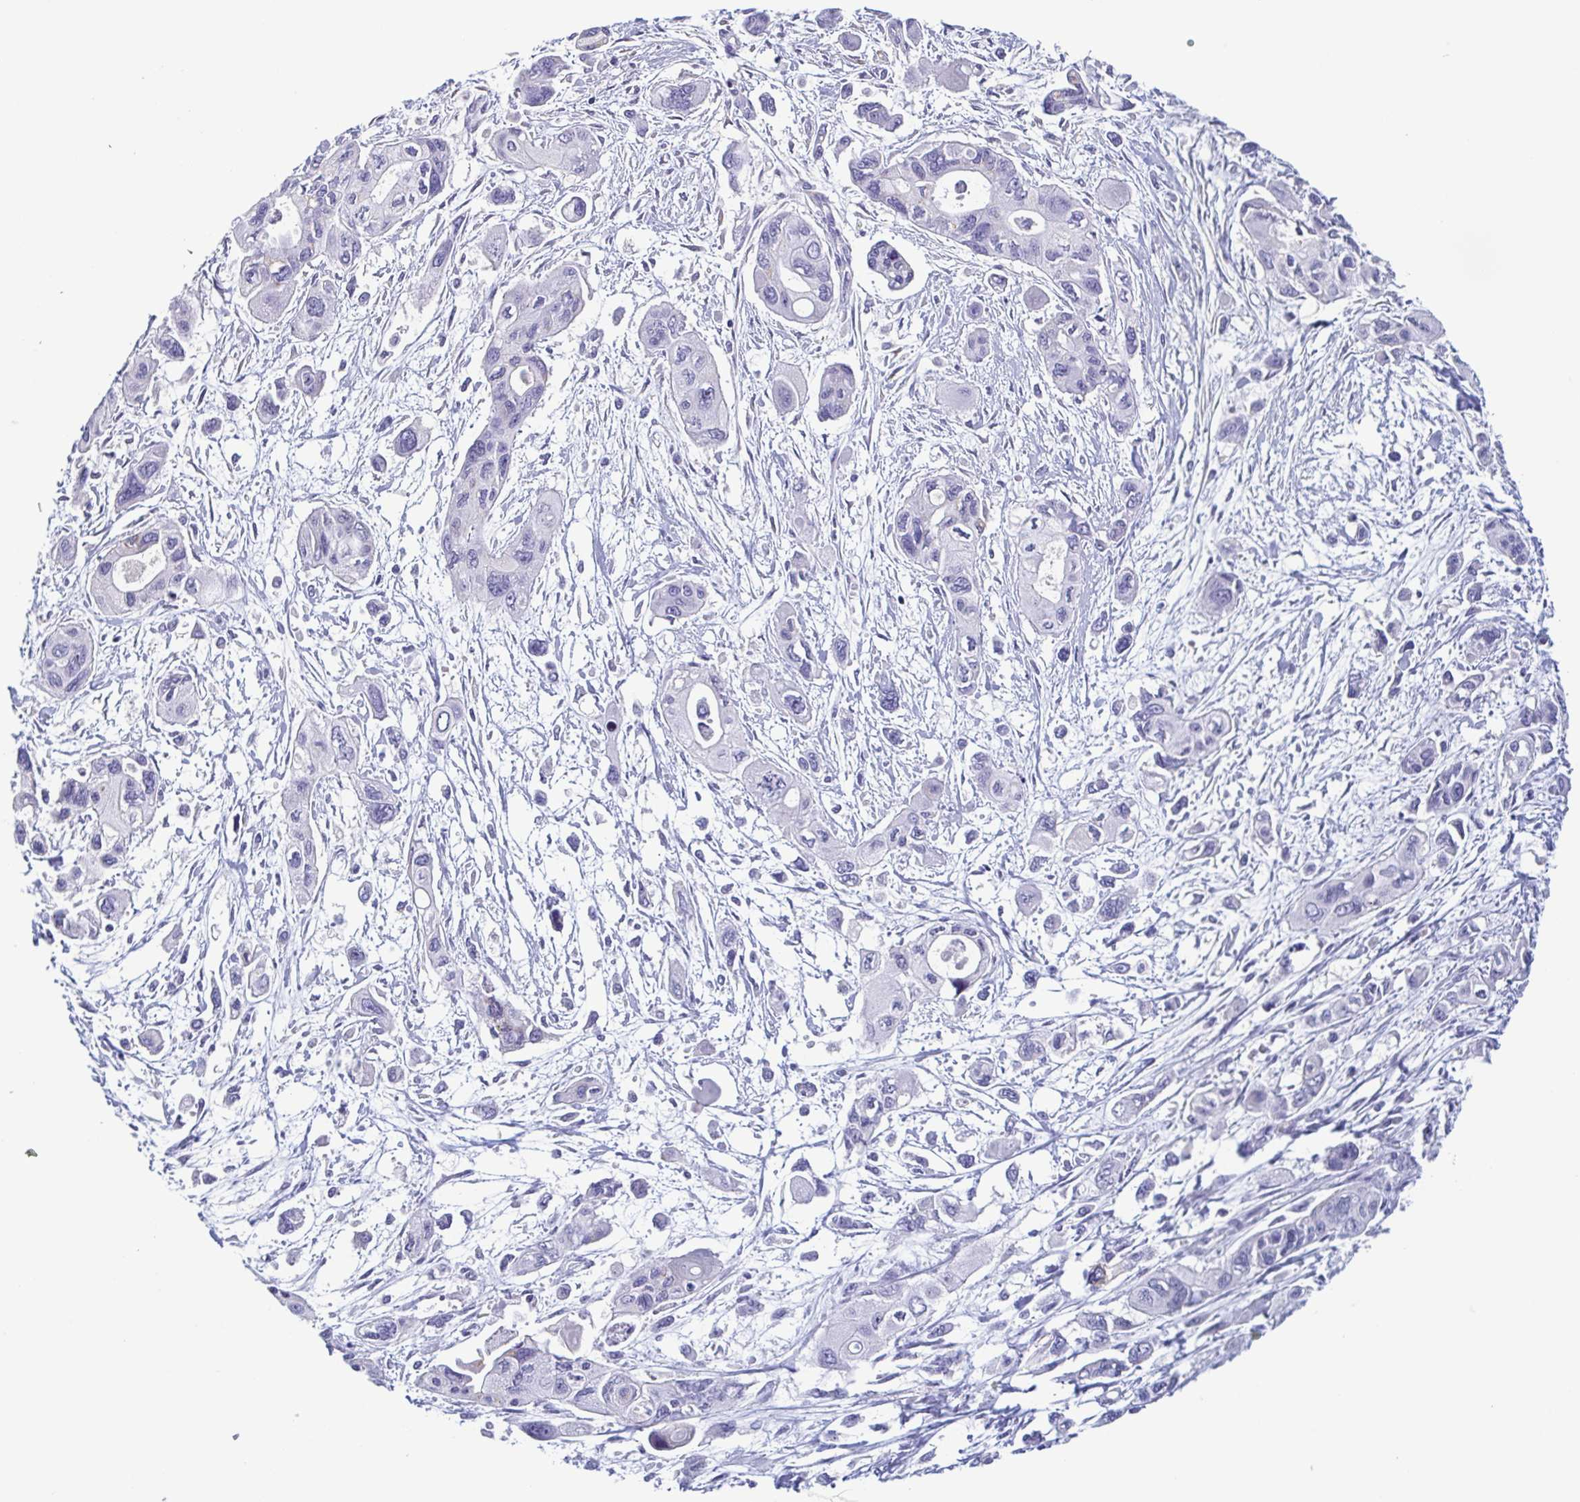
{"staining": {"intensity": "negative", "quantity": "none", "location": "none"}, "tissue": "pancreatic cancer", "cell_type": "Tumor cells", "image_type": "cancer", "snomed": [{"axis": "morphology", "description": "Adenocarcinoma, NOS"}, {"axis": "topography", "description": "Pancreas"}], "caption": "This is an immunohistochemistry image of human adenocarcinoma (pancreatic). There is no expression in tumor cells.", "gene": "LDLRAD1", "patient": {"sex": "female", "age": 47}}